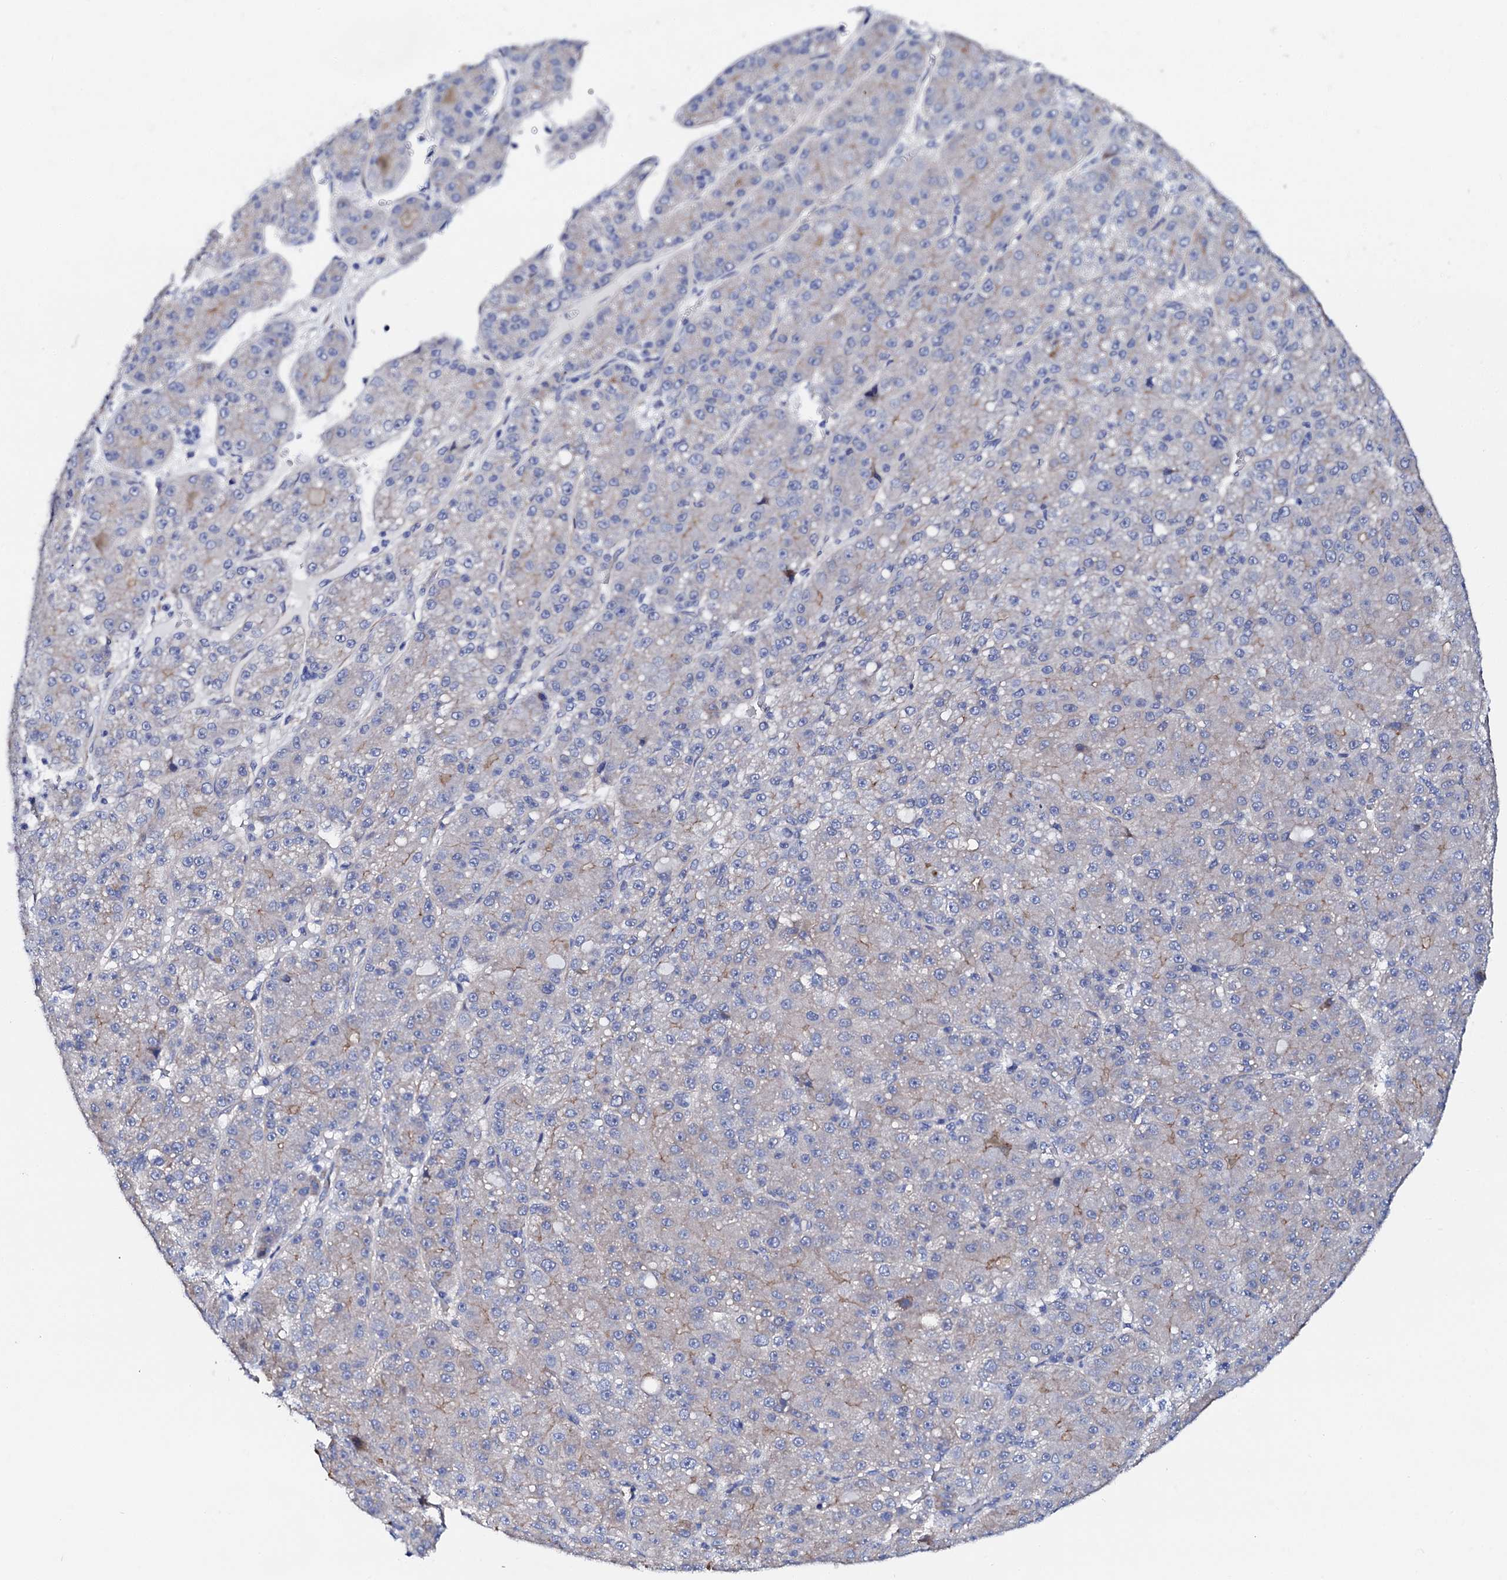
{"staining": {"intensity": "negative", "quantity": "none", "location": "none"}, "tissue": "liver cancer", "cell_type": "Tumor cells", "image_type": "cancer", "snomed": [{"axis": "morphology", "description": "Carcinoma, Hepatocellular, NOS"}, {"axis": "topography", "description": "Liver"}], "caption": "IHC micrograph of neoplastic tissue: human hepatocellular carcinoma (liver) stained with DAB (3,3'-diaminobenzidine) demonstrates no significant protein expression in tumor cells.", "gene": "TRDN", "patient": {"sex": "male", "age": 67}}